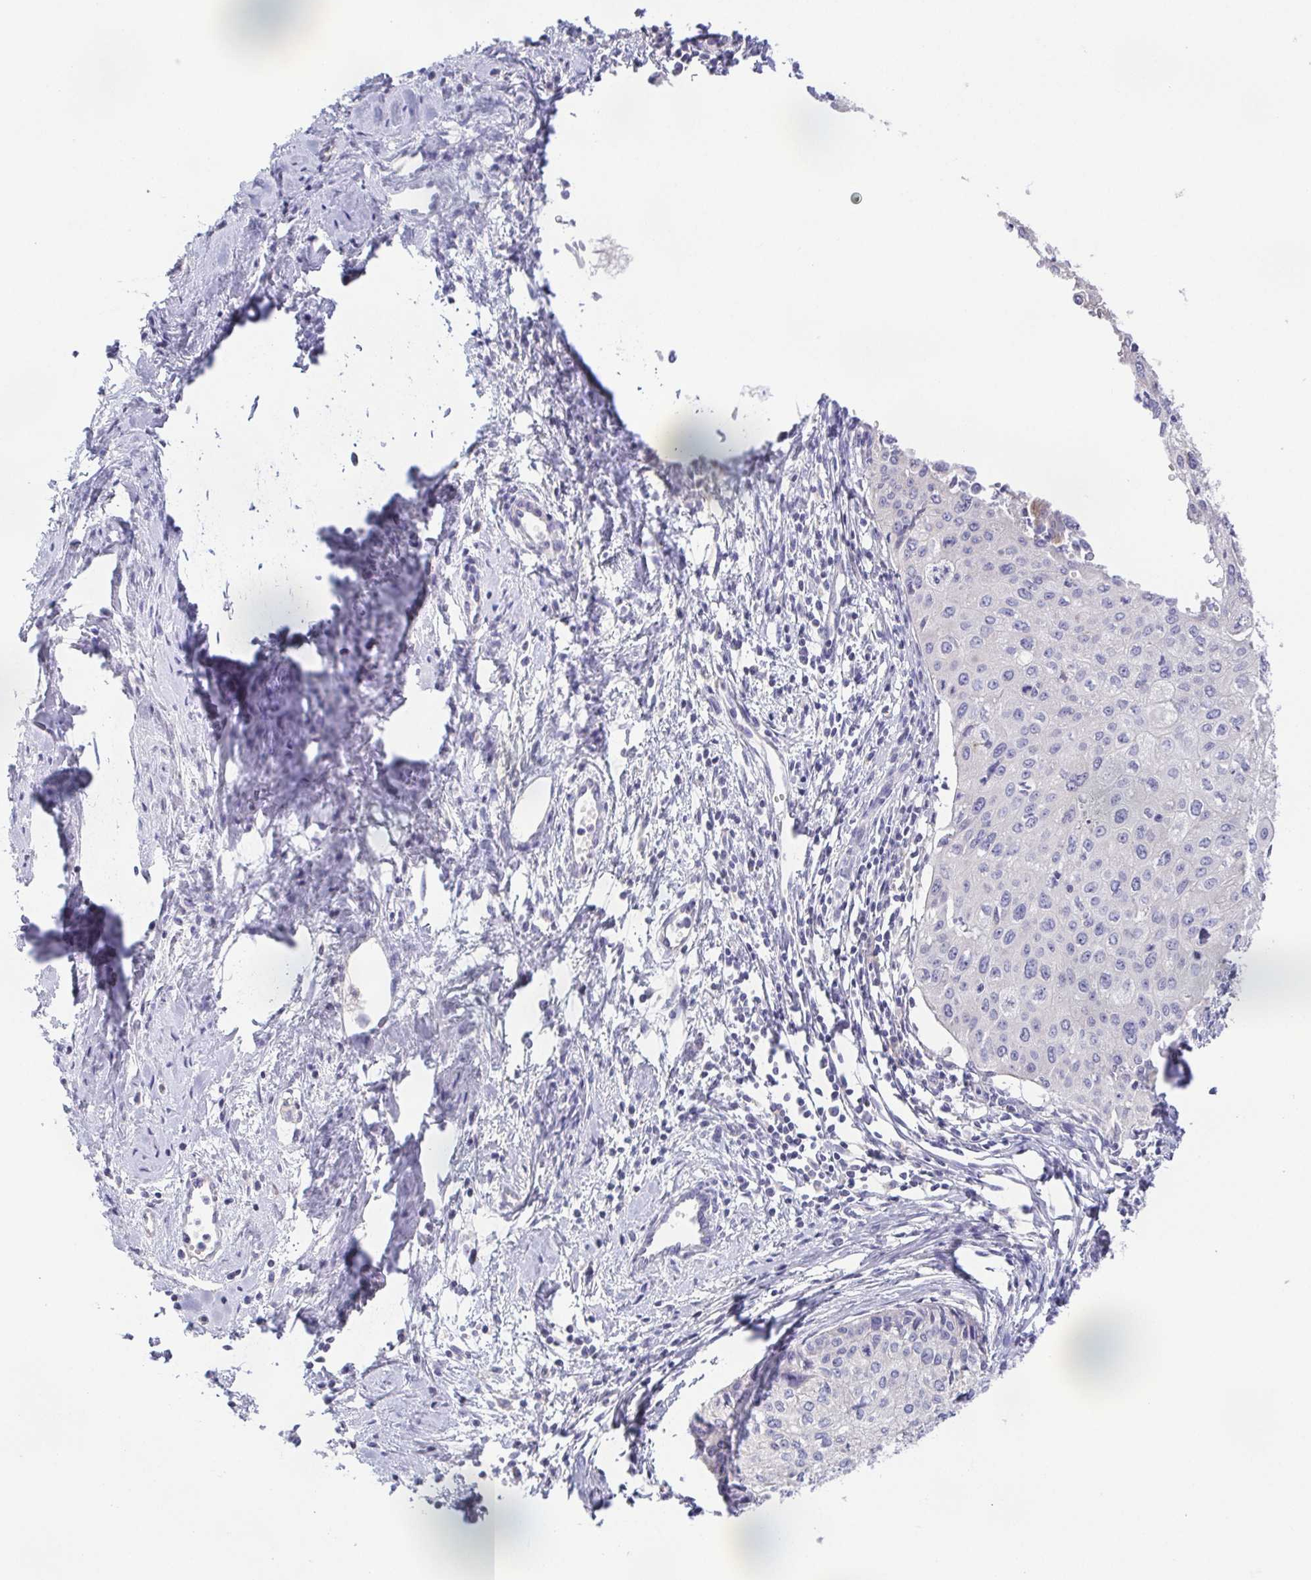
{"staining": {"intensity": "negative", "quantity": "none", "location": "none"}, "tissue": "cervical cancer", "cell_type": "Tumor cells", "image_type": "cancer", "snomed": [{"axis": "morphology", "description": "Squamous cell carcinoma, NOS"}, {"axis": "topography", "description": "Cervix"}], "caption": "Tumor cells show no significant protein staining in cervical squamous cell carcinoma. (DAB immunohistochemistry with hematoxylin counter stain).", "gene": "PKDREJ", "patient": {"sex": "female", "age": 50}}